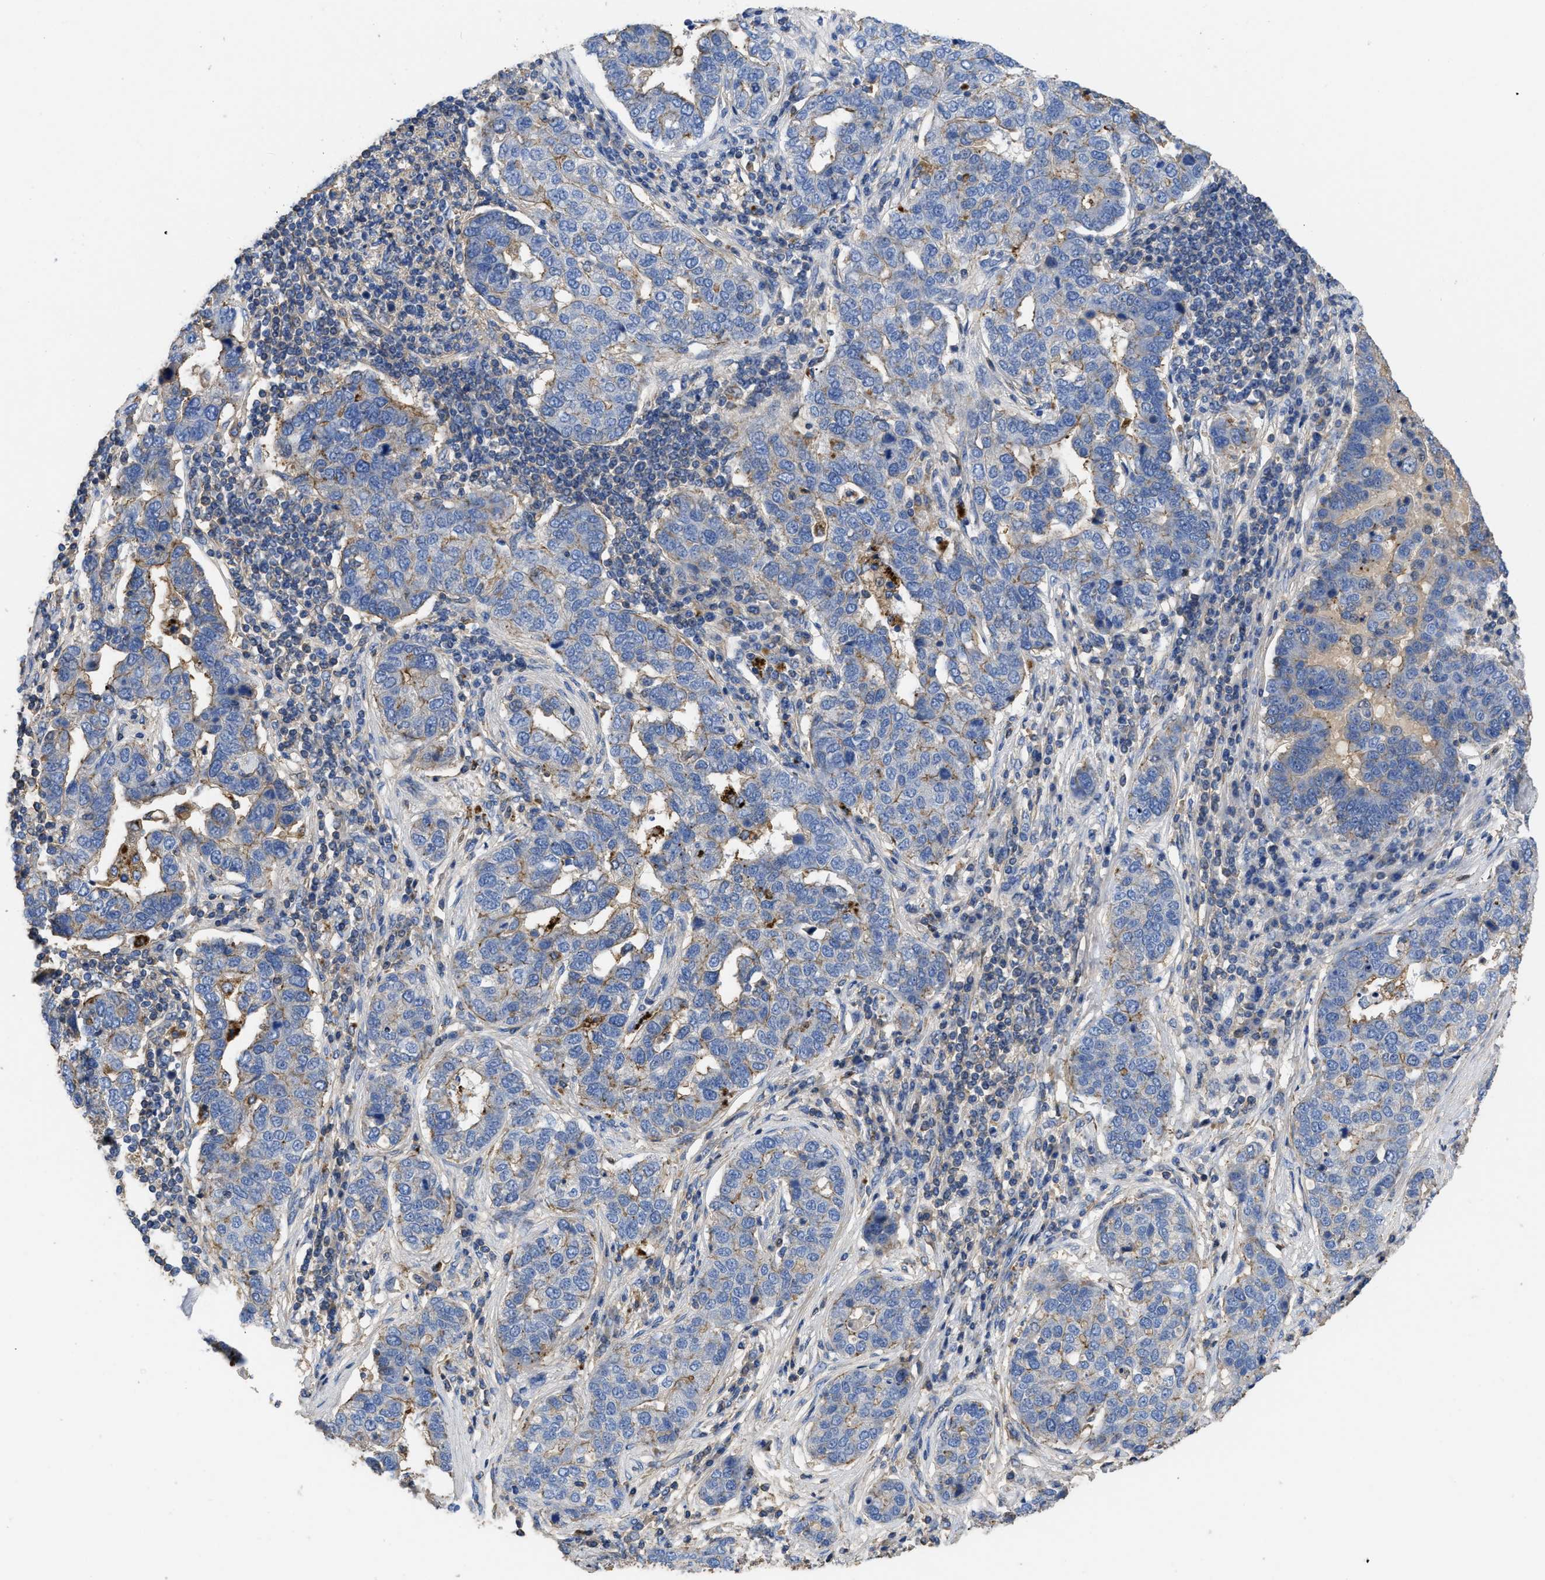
{"staining": {"intensity": "negative", "quantity": "none", "location": "none"}, "tissue": "pancreatic cancer", "cell_type": "Tumor cells", "image_type": "cancer", "snomed": [{"axis": "morphology", "description": "Adenocarcinoma, NOS"}, {"axis": "topography", "description": "Pancreas"}], "caption": "Immunohistochemistry (IHC) micrograph of neoplastic tissue: pancreatic cancer stained with DAB displays no significant protein expression in tumor cells.", "gene": "USP4", "patient": {"sex": "female", "age": 61}}